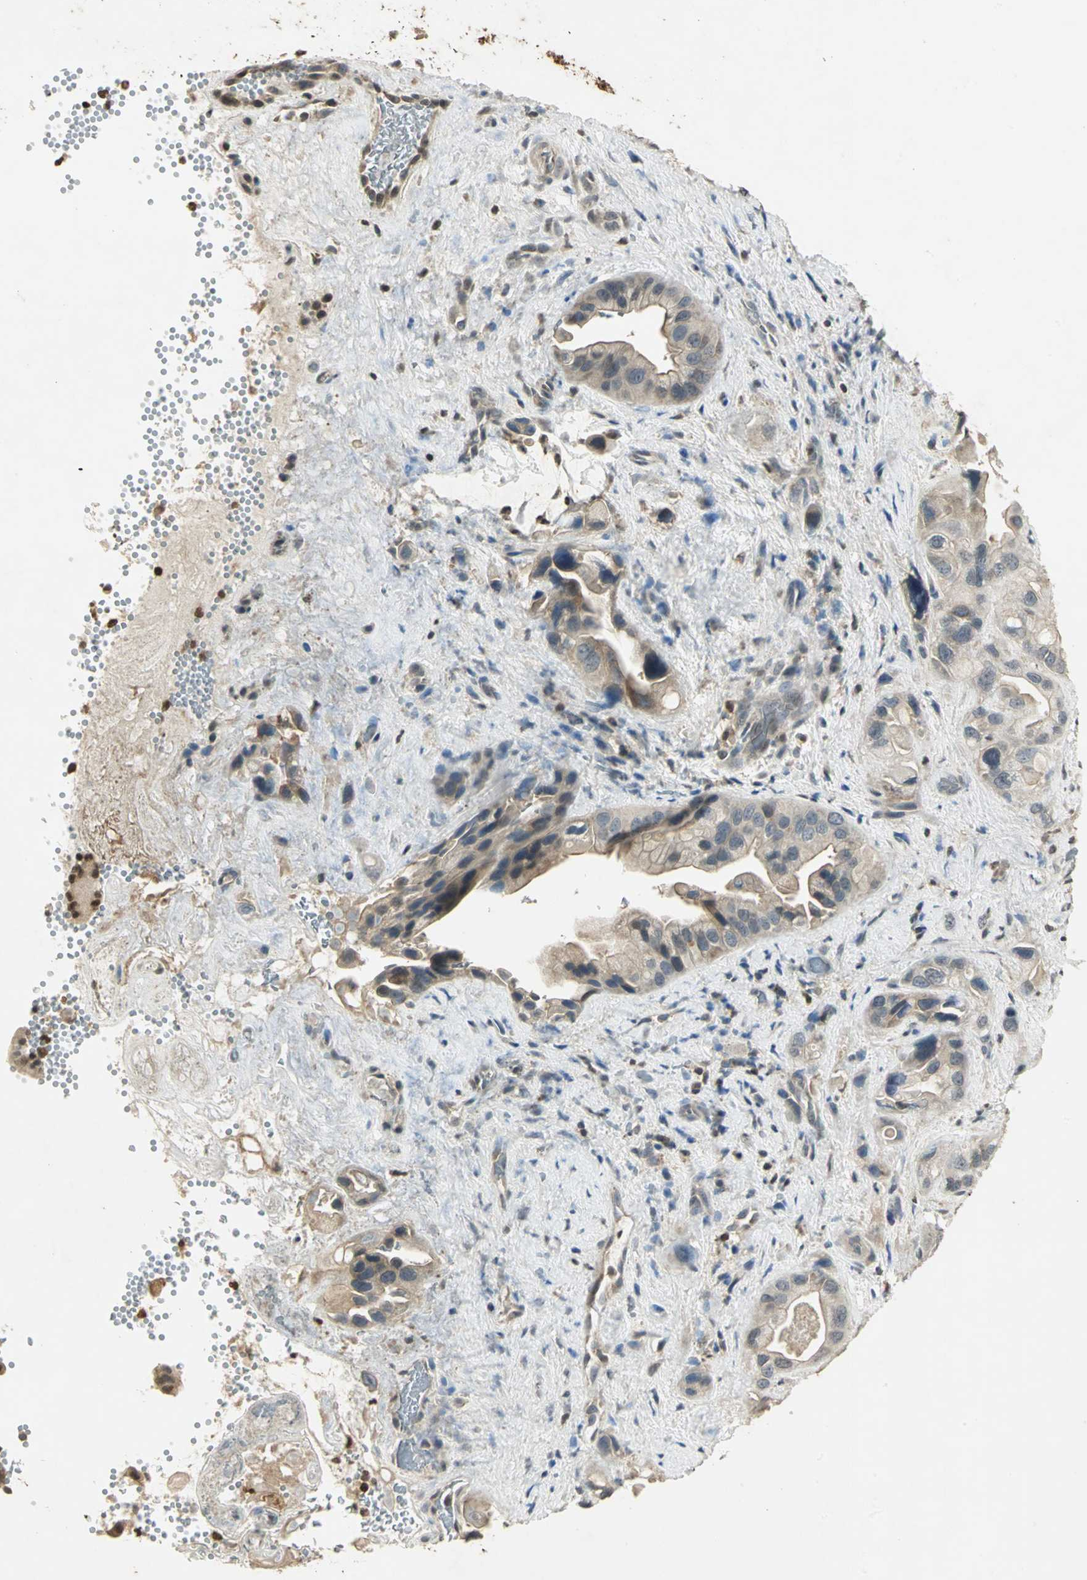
{"staining": {"intensity": "weak", "quantity": "<25%", "location": "cytoplasmic/membranous"}, "tissue": "pancreatic cancer", "cell_type": "Tumor cells", "image_type": "cancer", "snomed": [{"axis": "morphology", "description": "Adenocarcinoma, NOS"}, {"axis": "topography", "description": "Pancreas"}], "caption": "The micrograph demonstrates no staining of tumor cells in pancreatic cancer (adenocarcinoma).", "gene": "IL16", "patient": {"sex": "female", "age": 77}}